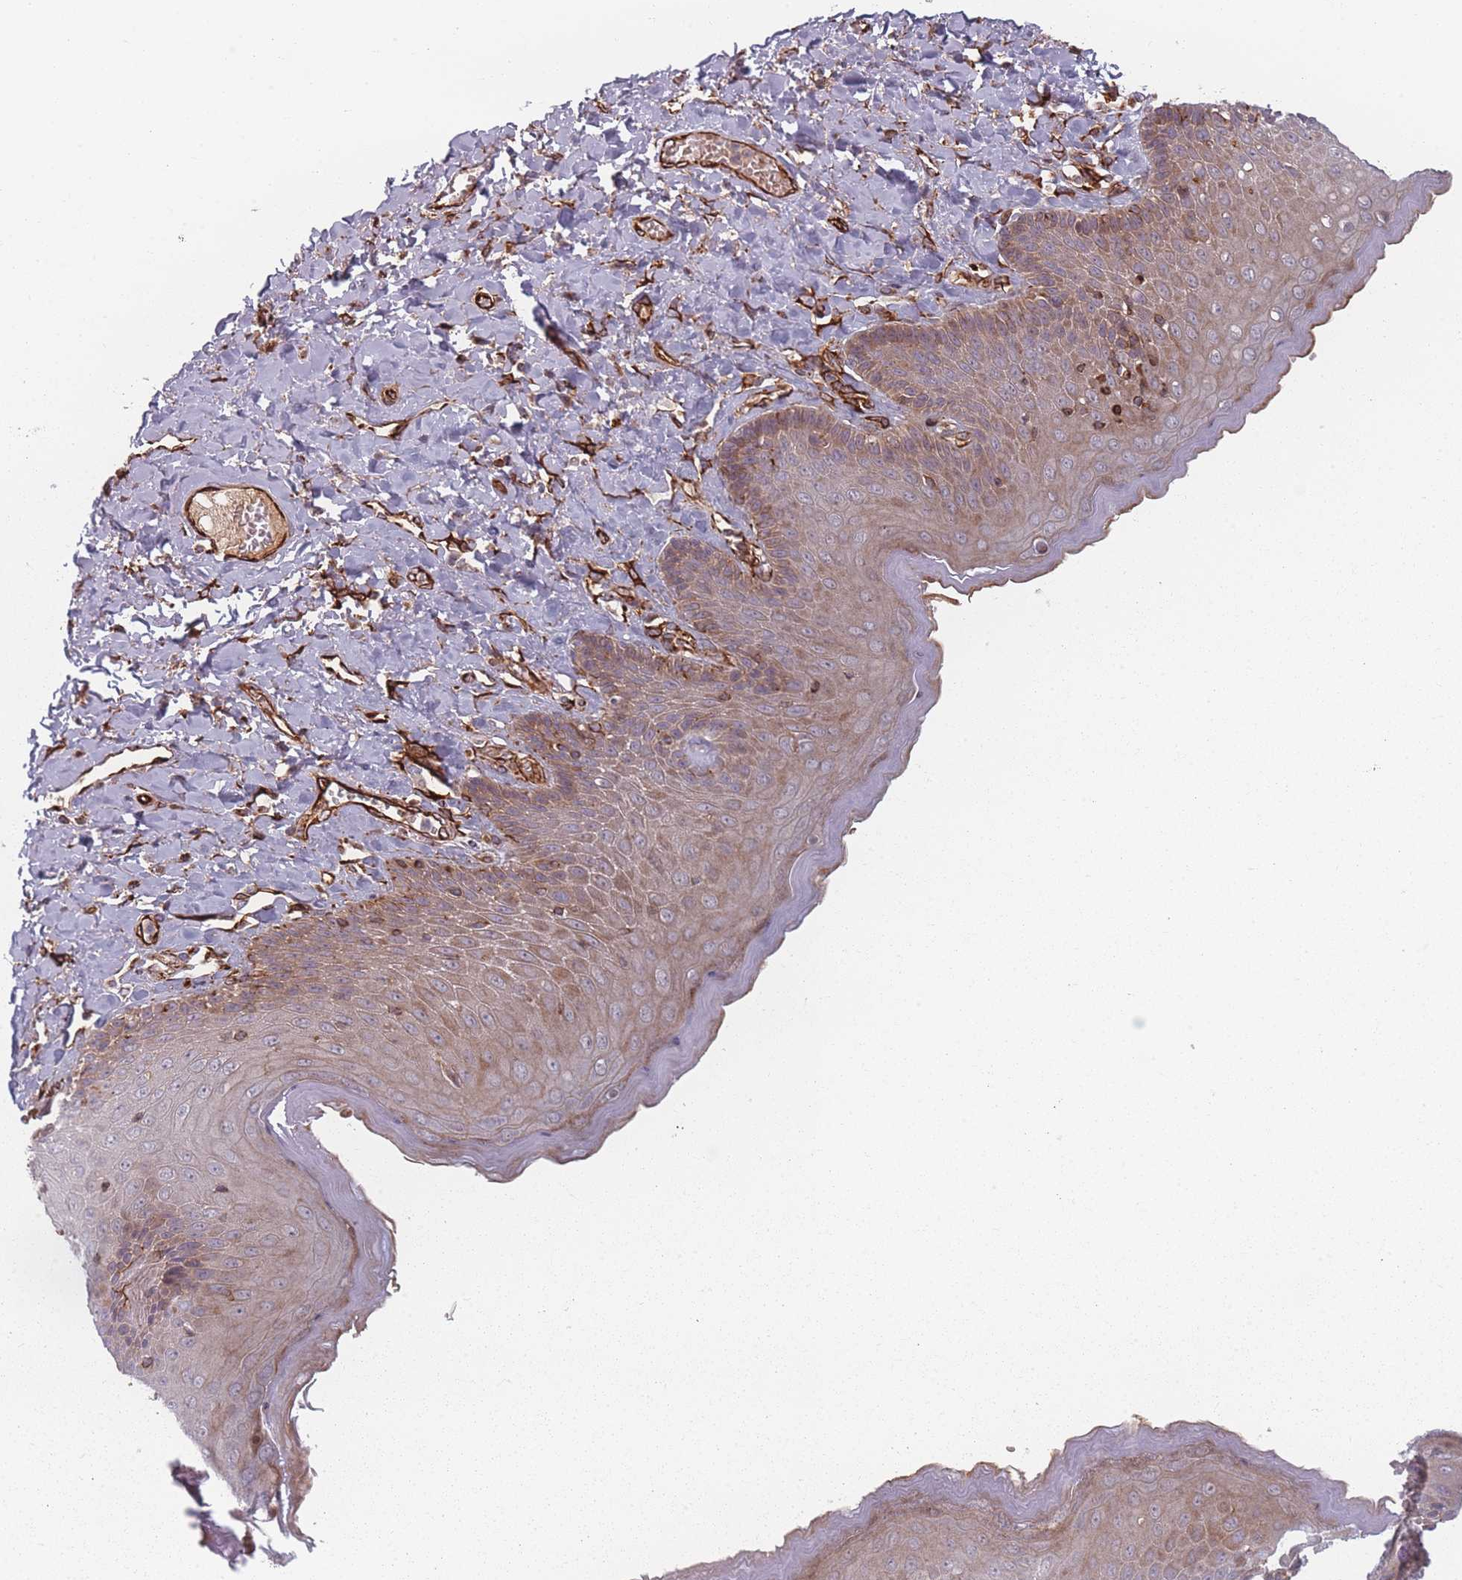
{"staining": {"intensity": "moderate", "quantity": ">75%", "location": "cytoplasmic/membranous"}, "tissue": "skin", "cell_type": "Epidermal cells", "image_type": "normal", "snomed": [{"axis": "morphology", "description": "Normal tissue, NOS"}, {"axis": "topography", "description": "Anal"}], "caption": "IHC of unremarkable human skin shows medium levels of moderate cytoplasmic/membranous positivity in approximately >75% of epidermal cells.", "gene": "EEF1AKMT2", "patient": {"sex": "male", "age": 69}}